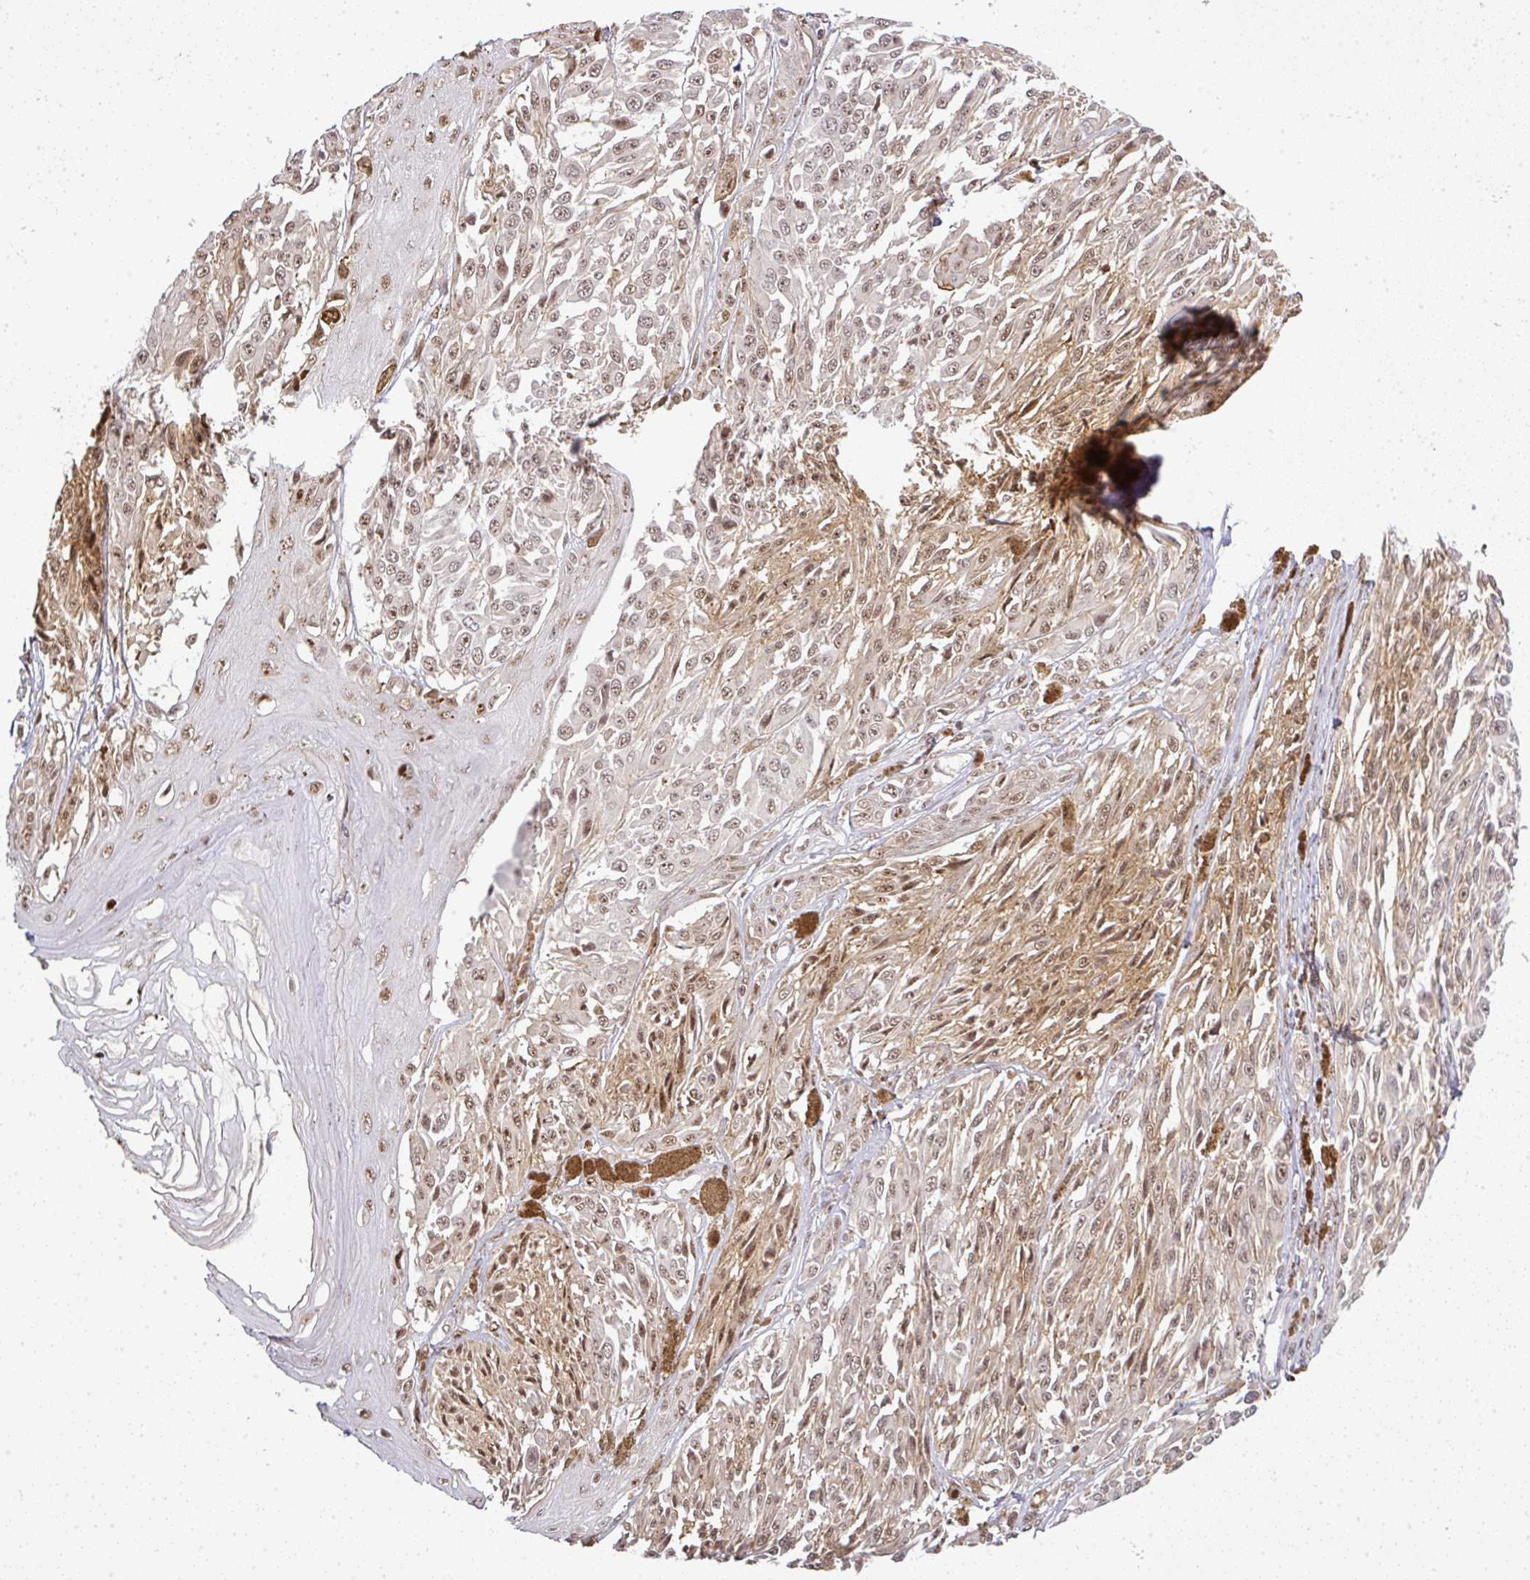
{"staining": {"intensity": "moderate", "quantity": ">75%", "location": "nuclear"}, "tissue": "melanoma", "cell_type": "Tumor cells", "image_type": "cancer", "snomed": [{"axis": "morphology", "description": "Malignant melanoma, NOS"}, {"axis": "topography", "description": "Skin"}], "caption": "Moderate nuclear expression for a protein is appreciated in about >75% of tumor cells of melanoma using immunohistochemistry.", "gene": "FAM153A", "patient": {"sex": "male", "age": 94}}